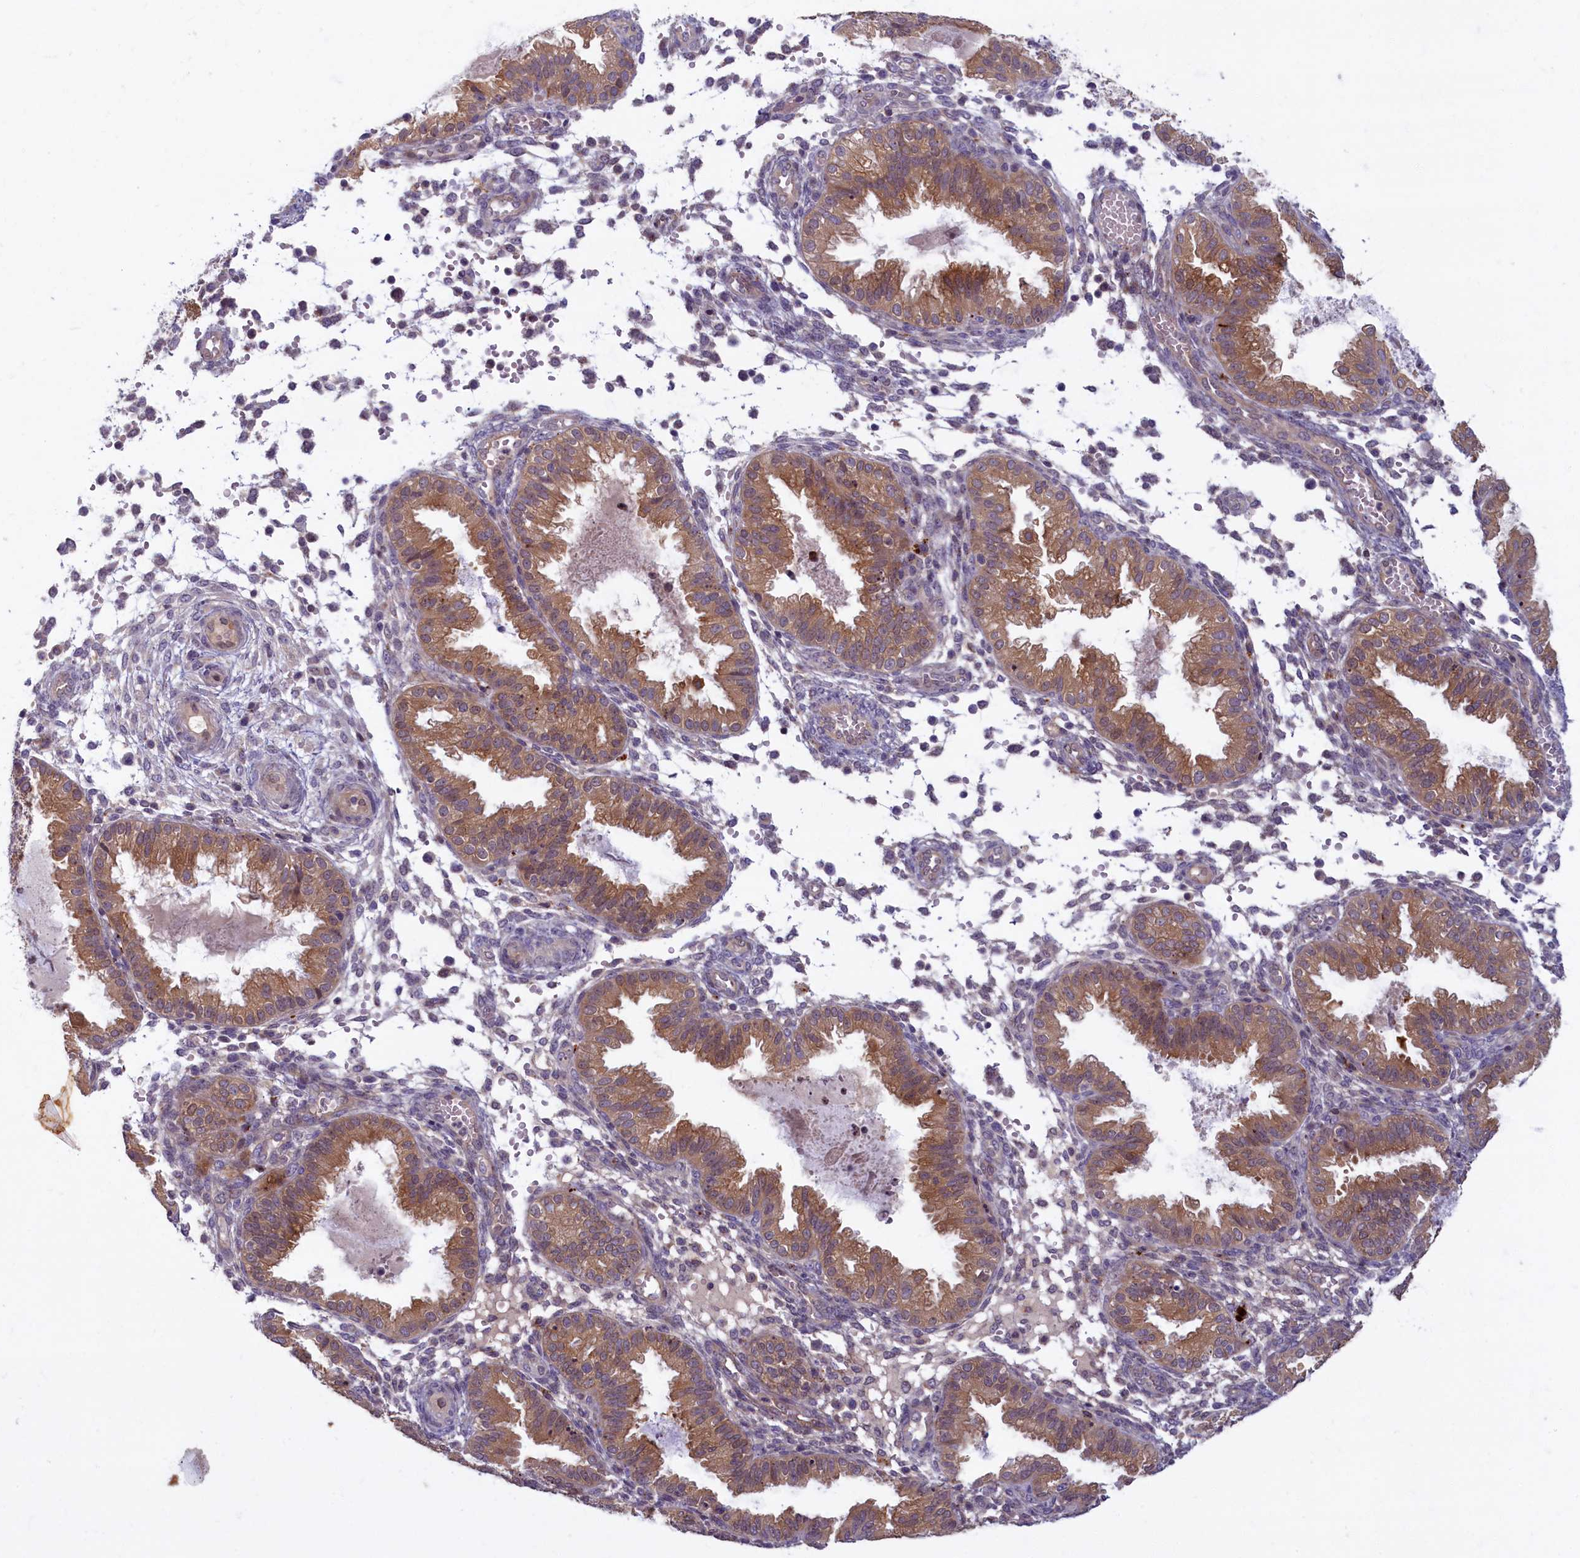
{"staining": {"intensity": "negative", "quantity": "none", "location": "none"}, "tissue": "endometrium", "cell_type": "Cells in endometrial stroma", "image_type": "normal", "snomed": [{"axis": "morphology", "description": "Normal tissue, NOS"}, {"axis": "topography", "description": "Endometrium"}], "caption": "Image shows no protein staining in cells in endometrial stroma of normal endometrium. (Stains: DAB (3,3'-diaminobenzidine) IHC with hematoxylin counter stain, Microscopy: brightfield microscopy at high magnification).", "gene": "FCSK", "patient": {"sex": "female", "age": 33}}